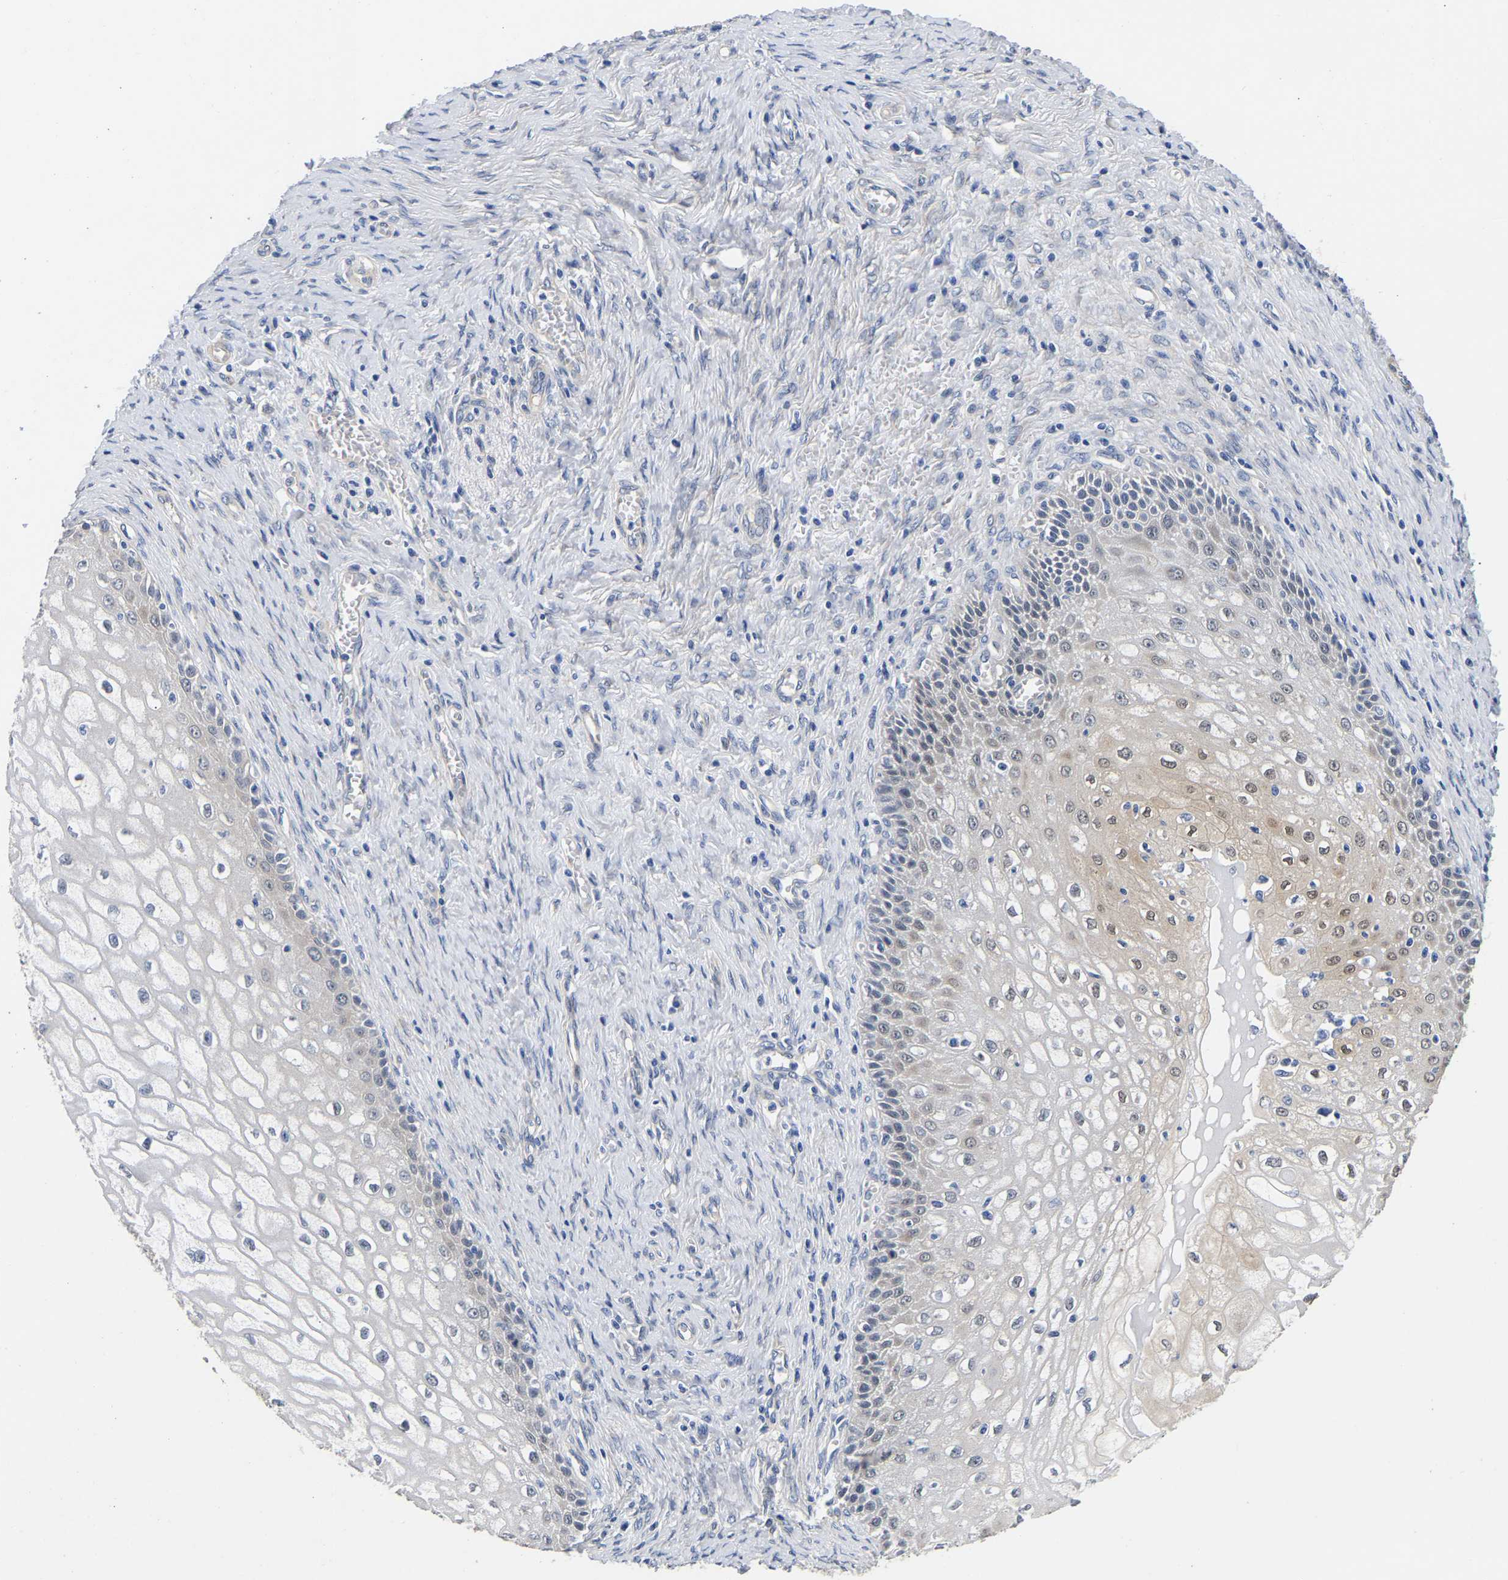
{"staining": {"intensity": "weak", "quantity": "<25%", "location": "nuclear"}, "tissue": "cervical cancer", "cell_type": "Tumor cells", "image_type": "cancer", "snomed": [{"axis": "morphology", "description": "Adenocarcinoma, NOS"}, {"axis": "topography", "description": "Cervix"}], "caption": "Immunohistochemical staining of cervical cancer (adenocarcinoma) exhibits no significant staining in tumor cells.", "gene": "CCDC6", "patient": {"sex": "female", "age": 44}}